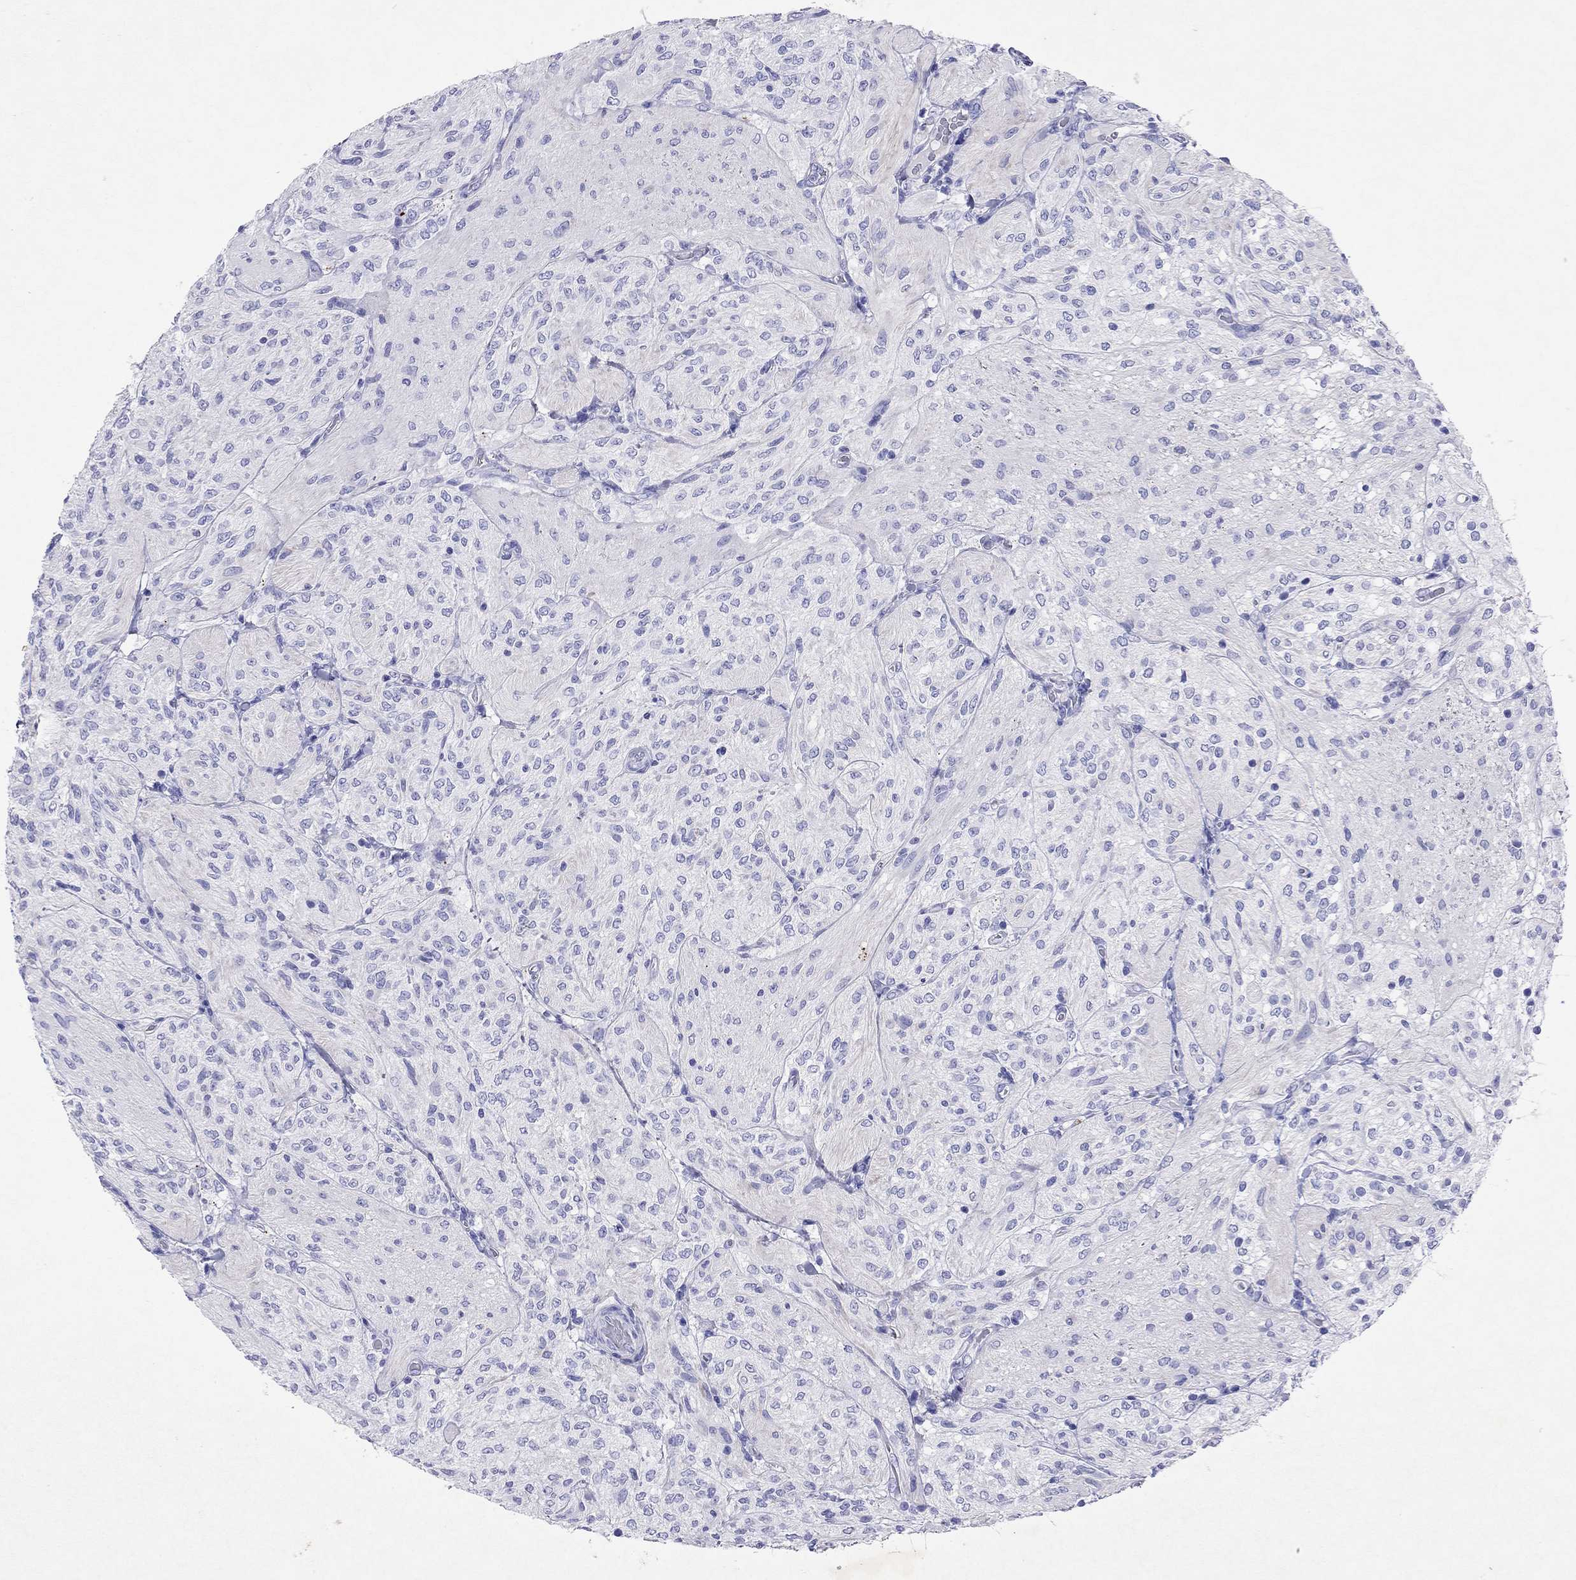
{"staining": {"intensity": "negative", "quantity": "none", "location": "none"}, "tissue": "glioma", "cell_type": "Tumor cells", "image_type": "cancer", "snomed": [{"axis": "morphology", "description": "Glioma, malignant, Low grade"}, {"axis": "topography", "description": "Brain"}], "caption": "Immunohistochemical staining of malignant glioma (low-grade) shows no significant positivity in tumor cells.", "gene": "ARMC12", "patient": {"sex": "male", "age": 3}}